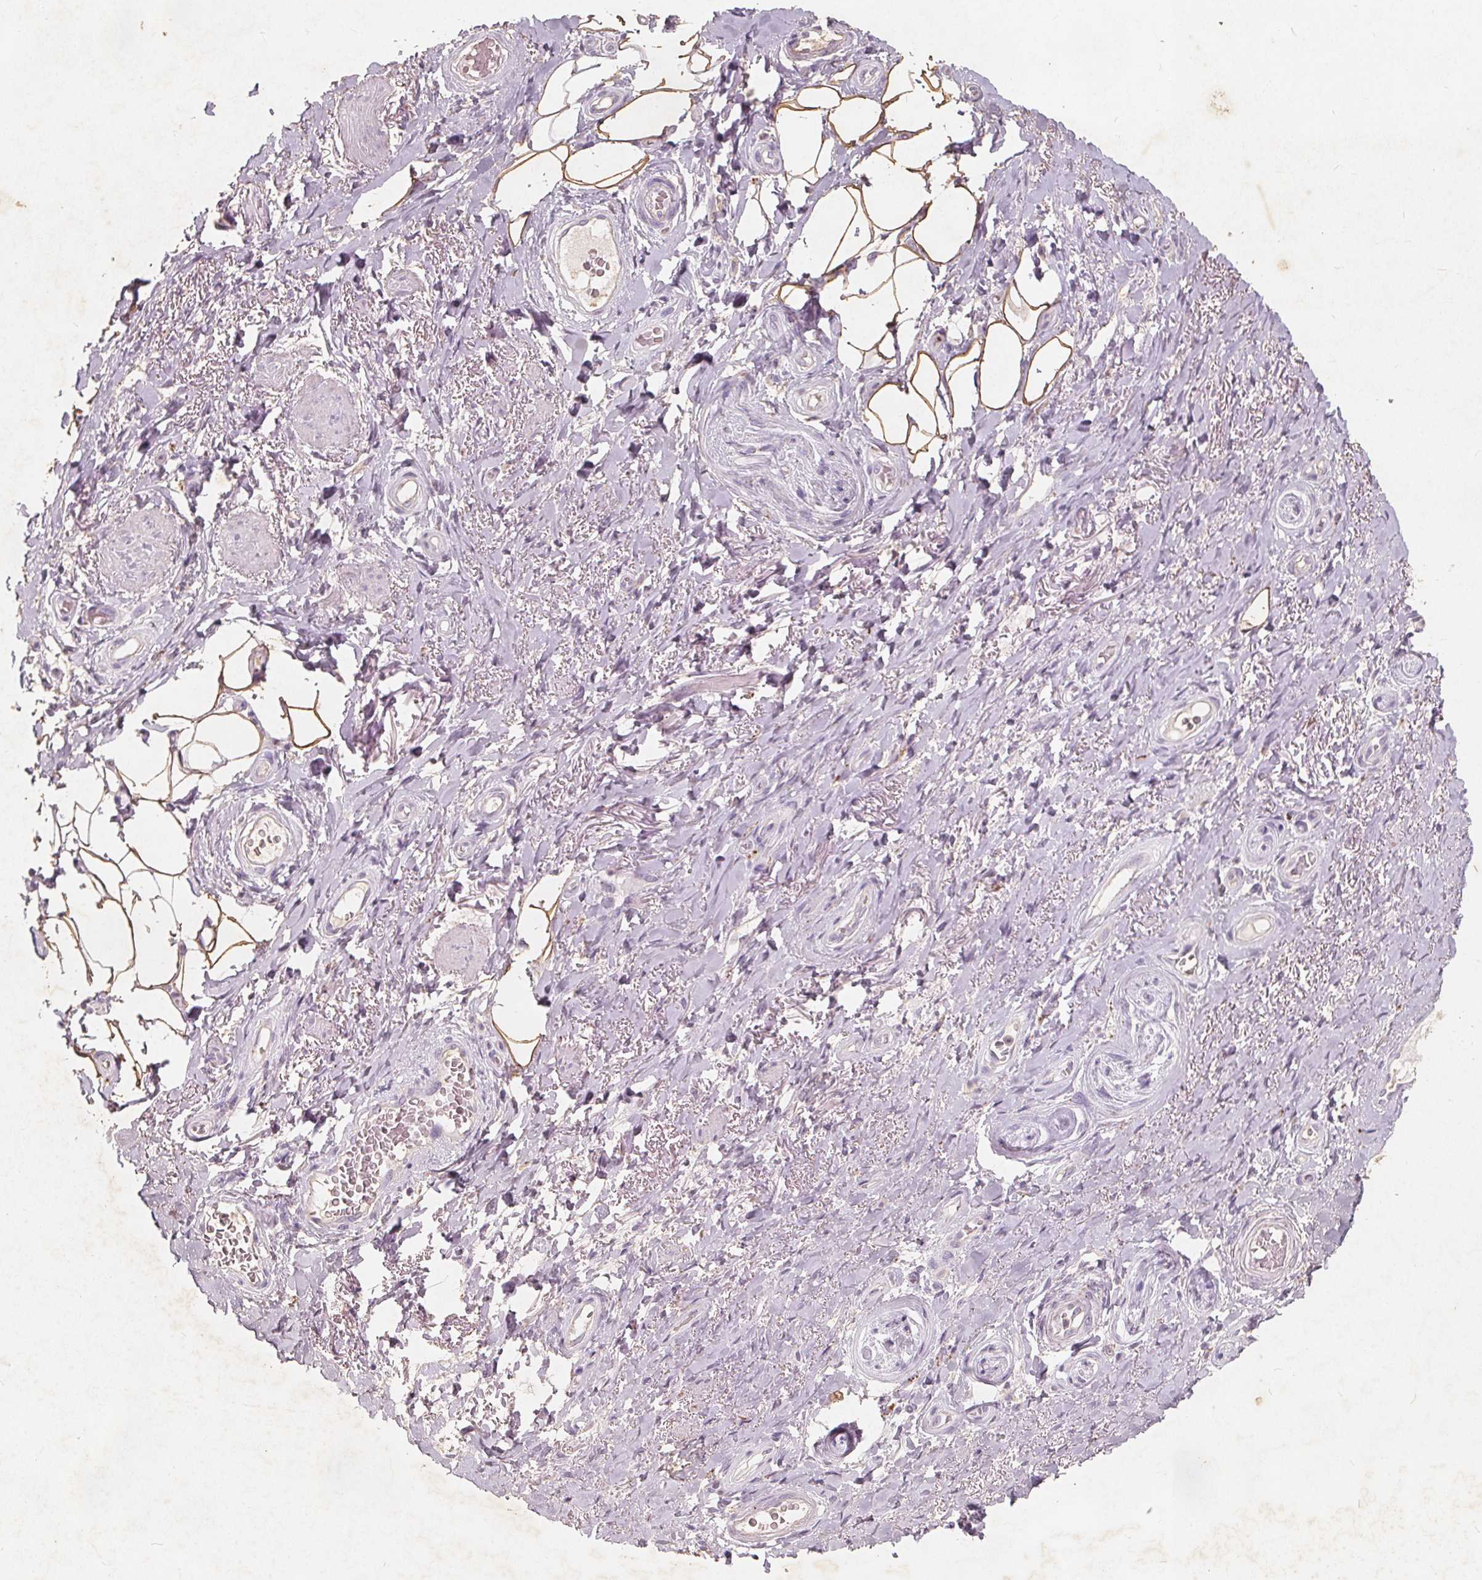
{"staining": {"intensity": "moderate", "quantity": "25%-75%", "location": "cytoplasmic/membranous"}, "tissue": "adipose tissue", "cell_type": "Adipocytes", "image_type": "normal", "snomed": [{"axis": "morphology", "description": "Normal tissue, NOS"}, {"axis": "topography", "description": "Anal"}, {"axis": "topography", "description": "Peripheral nerve tissue"}], "caption": "Immunohistochemistry (IHC) (DAB (3,3'-diaminobenzidine)) staining of benign adipose tissue displays moderate cytoplasmic/membranous protein positivity in about 25%-75% of adipocytes.", "gene": "C19orf84", "patient": {"sex": "male", "age": 53}}